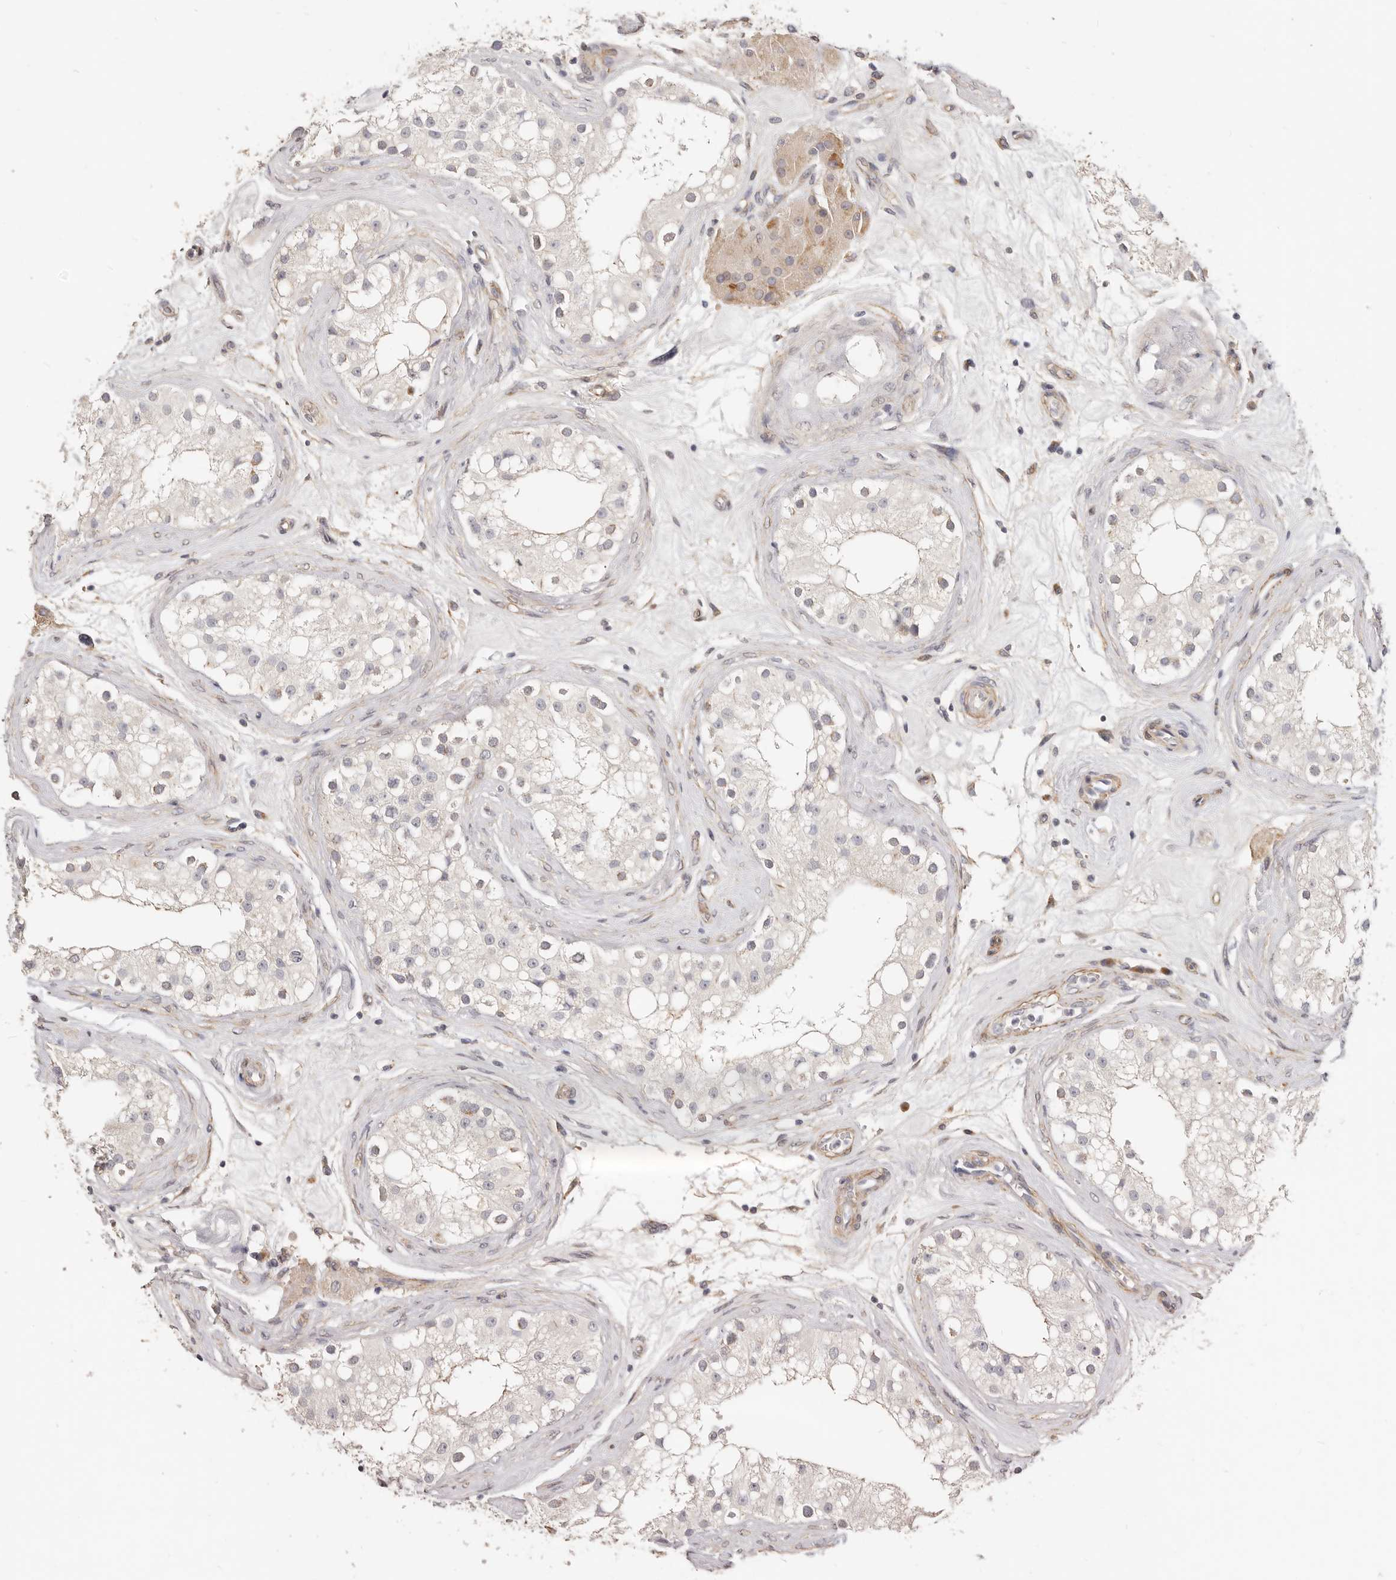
{"staining": {"intensity": "moderate", "quantity": ">75%", "location": "cytoplasmic/membranous"}, "tissue": "testis", "cell_type": "Cells in seminiferous ducts", "image_type": "normal", "snomed": [{"axis": "morphology", "description": "Normal tissue, NOS"}, {"axis": "topography", "description": "Testis"}], "caption": "Immunohistochemistry photomicrograph of normal testis: human testis stained using immunohistochemistry (IHC) shows medium levels of moderate protein expression localized specifically in the cytoplasmic/membranous of cells in seminiferous ducts, appearing as a cytoplasmic/membranous brown color.", "gene": "RABAC1", "patient": {"sex": "male", "age": 84}}